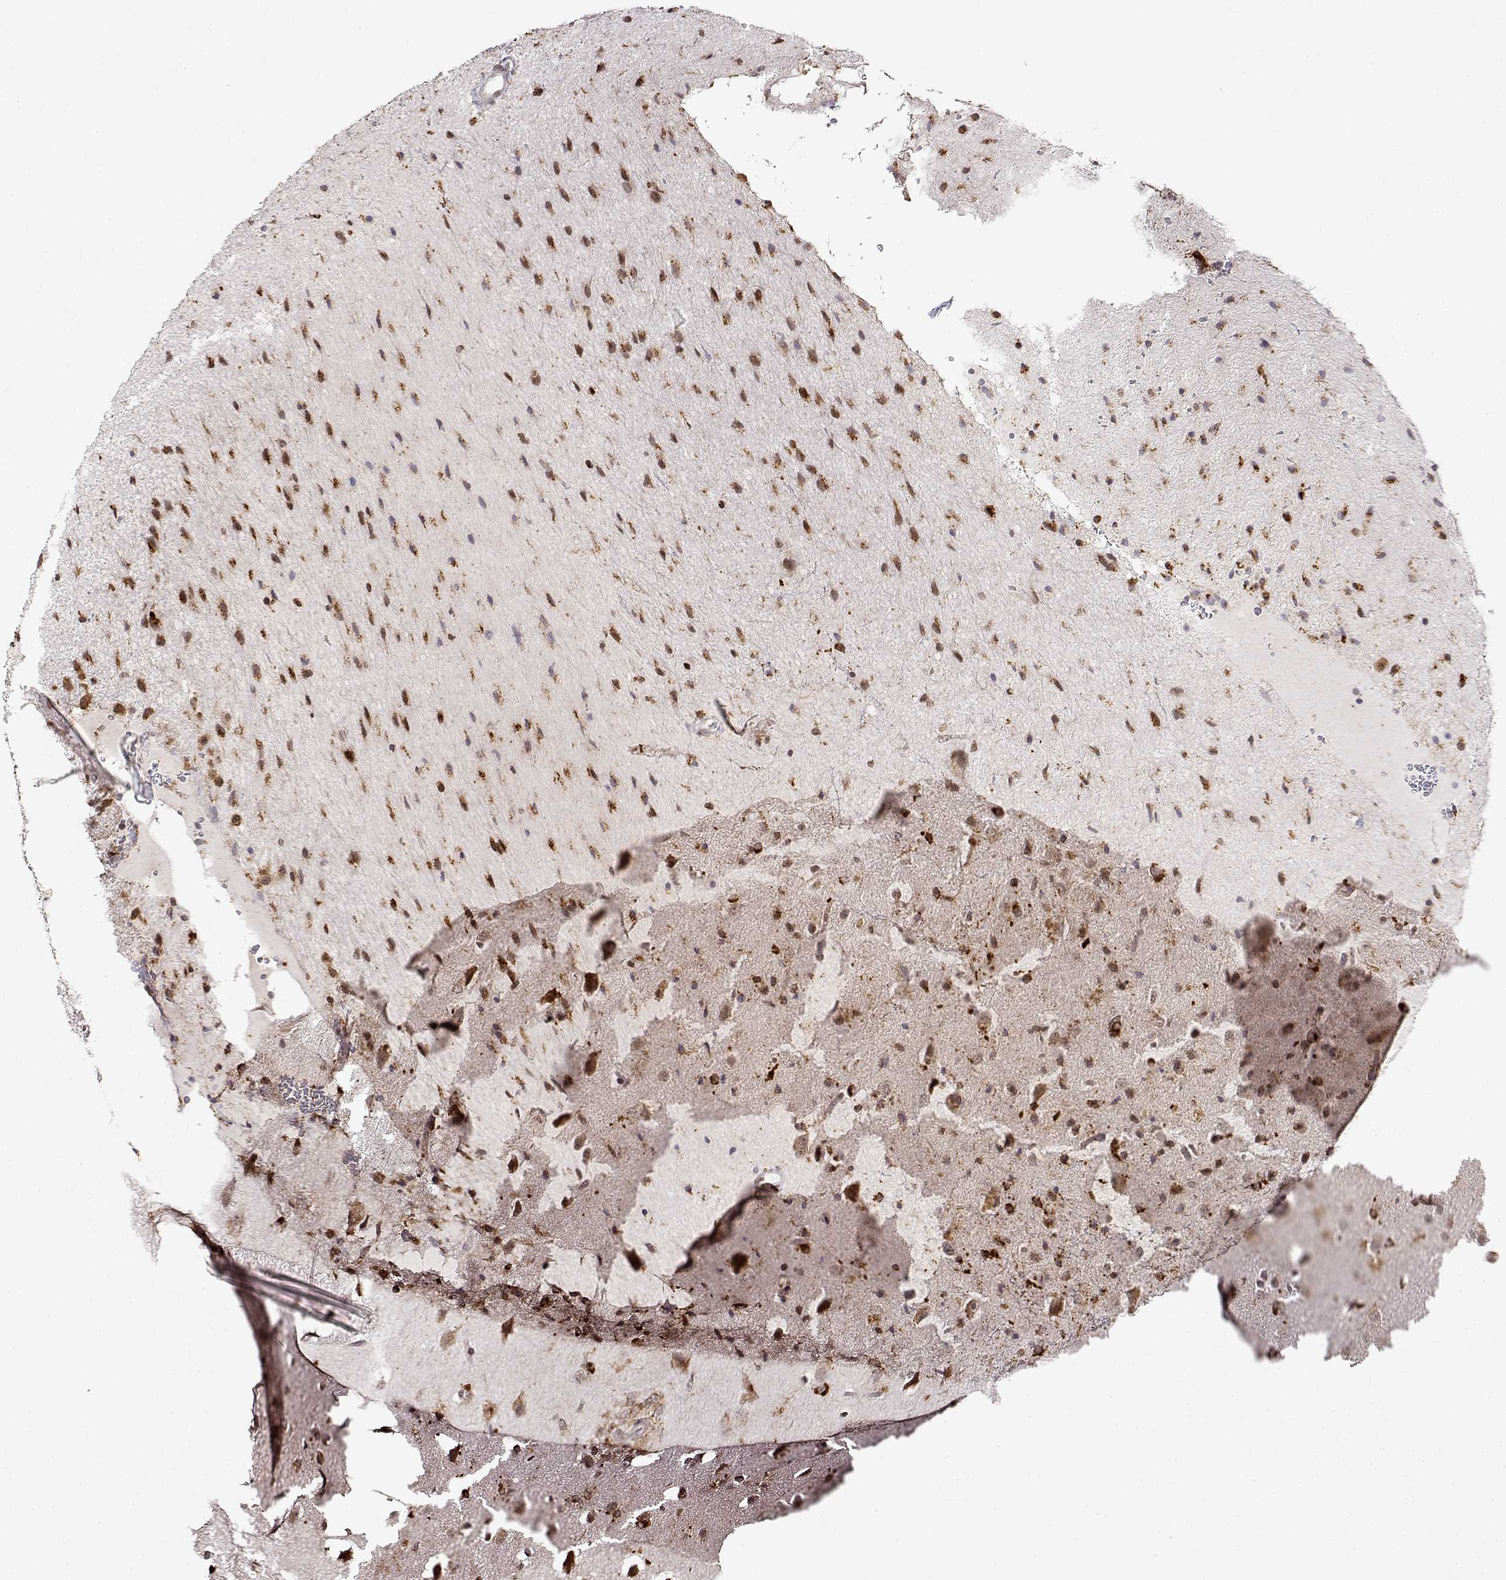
{"staining": {"intensity": "strong", "quantity": ">75%", "location": "cytoplasmic/membranous"}, "tissue": "glioma", "cell_type": "Tumor cells", "image_type": "cancer", "snomed": [{"axis": "morphology", "description": "Glioma, malignant, Low grade"}, {"axis": "topography", "description": "Cerebellum"}], "caption": "Protein staining of glioma tissue shows strong cytoplasmic/membranous staining in approximately >75% of tumor cells.", "gene": "RNF13", "patient": {"sex": "female", "age": 14}}